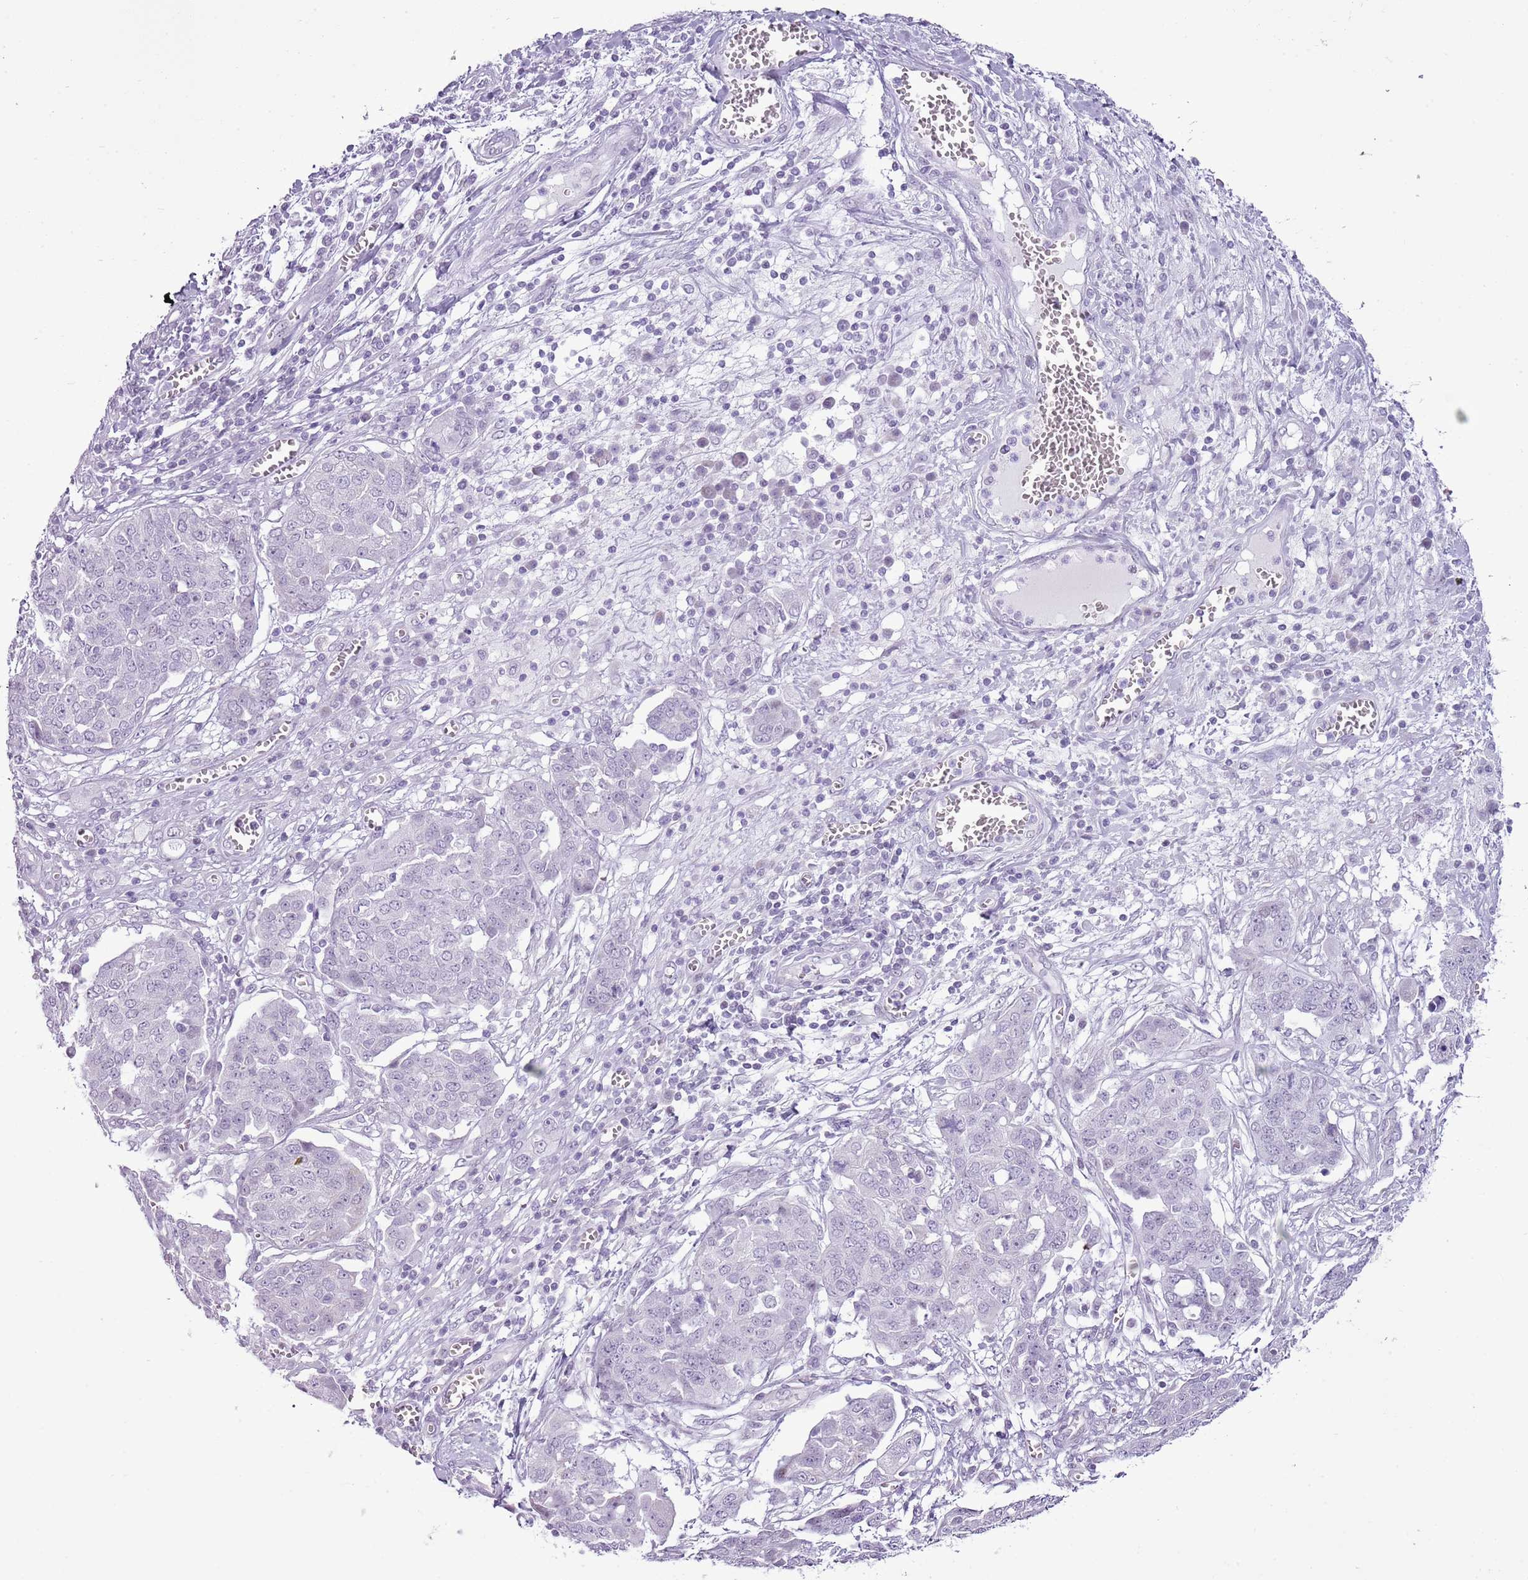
{"staining": {"intensity": "negative", "quantity": "none", "location": "none"}, "tissue": "ovarian cancer", "cell_type": "Tumor cells", "image_type": "cancer", "snomed": [{"axis": "morphology", "description": "Cystadenocarcinoma, serous, NOS"}, {"axis": "topography", "description": "Soft tissue"}, {"axis": "topography", "description": "Ovary"}], "caption": "Ovarian cancer was stained to show a protein in brown. There is no significant staining in tumor cells.", "gene": "RPL3L", "patient": {"sex": "female", "age": 57}}